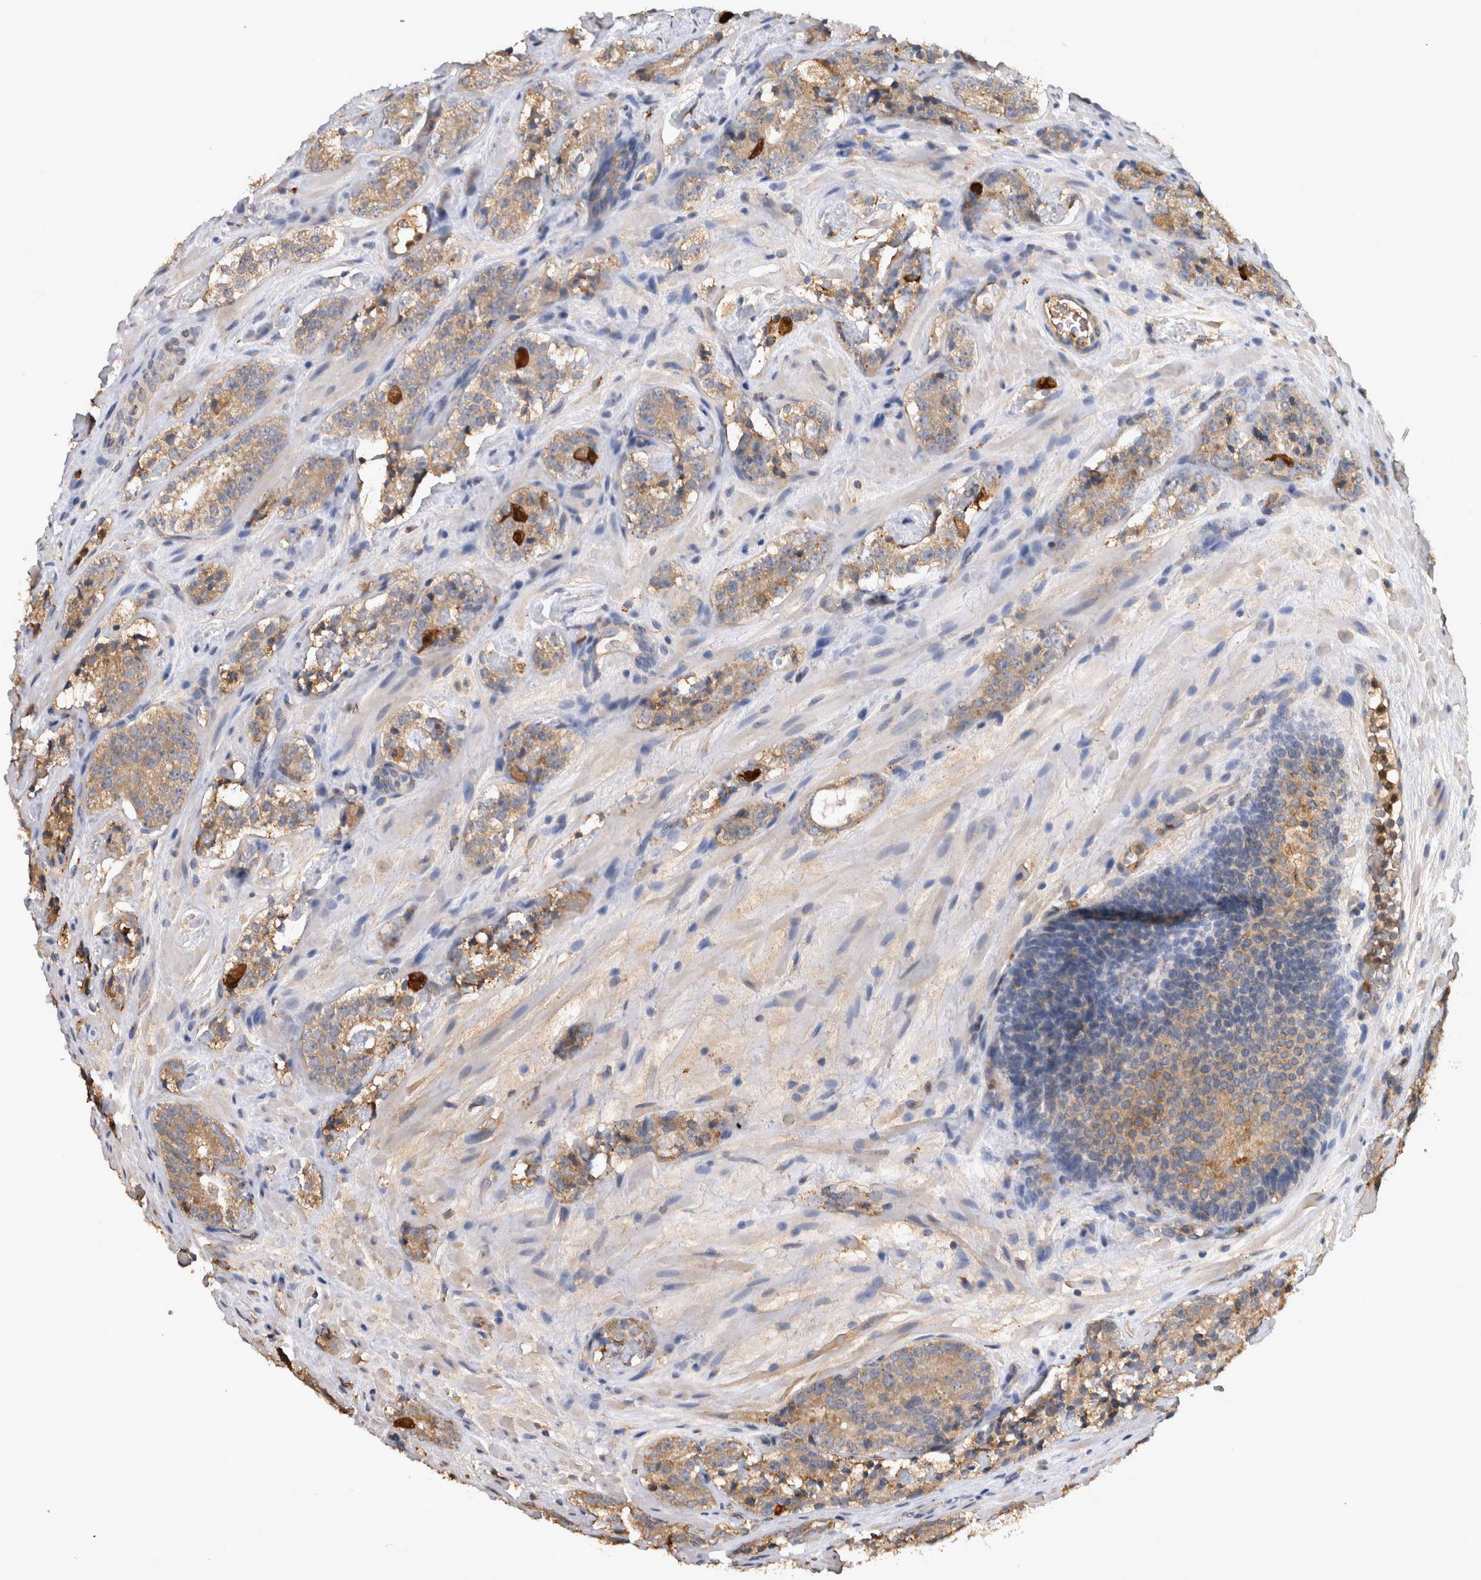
{"staining": {"intensity": "weak", "quantity": ">75%", "location": "cytoplasmic/membranous"}, "tissue": "prostate cancer", "cell_type": "Tumor cells", "image_type": "cancer", "snomed": [{"axis": "morphology", "description": "Adenocarcinoma, High grade"}, {"axis": "topography", "description": "Prostate"}], "caption": "Weak cytoplasmic/membranous expression is identified in approximately >75% of tumor cells in prostate adenocarcinoma (high-grade). (brown staining indicates protein expression, while blue staining denotes nuclei).", "gene": "TMED7", "patient": {"sex": "male", "age": 56}}